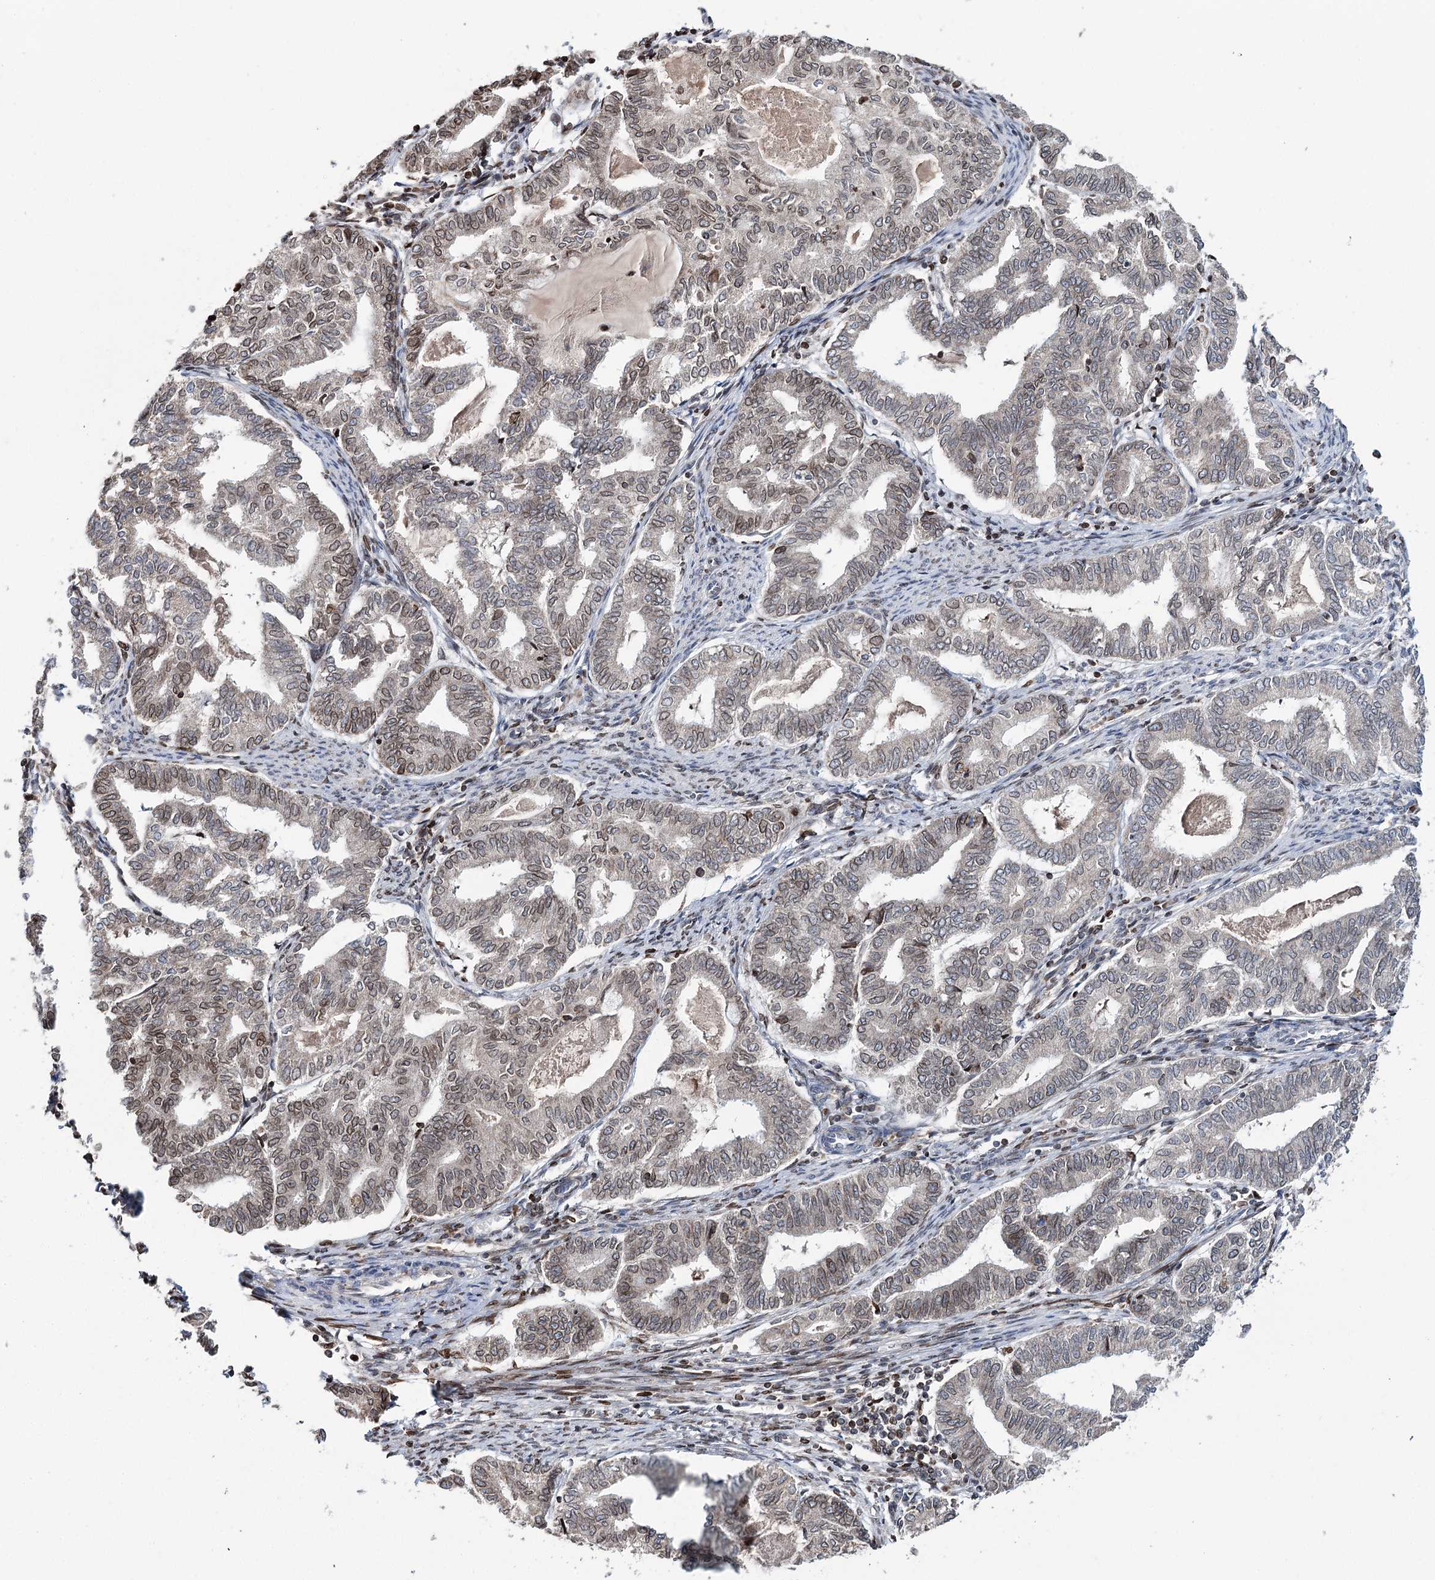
{"staining": {"intensity": "moderate", "quantity": "<25%", "location": "cytoplasmic/membranous,nuclear"}, "tissue": "endometrial cancer", "cell_type": "Tumor cells", "image_type": "cancer", "snomed": [{"axis": "morphology", "description": "Adenocarcinoma, NOS"}, {"axis": "topography", "description": "Endometrium"}], "caption": "An immunohistochemistry image of neoplastic tissue is shown. Protein staining in brown labels moderate cytoplasmic/membranous and nuclear positivity in endometrial cancer (adenocarcinoma) within tumor cells. (DAB = brown stain, brightfield microscopy at high magnification).", "gene": "CFAP46", "patient": {"sex": "female", "age": 79}}